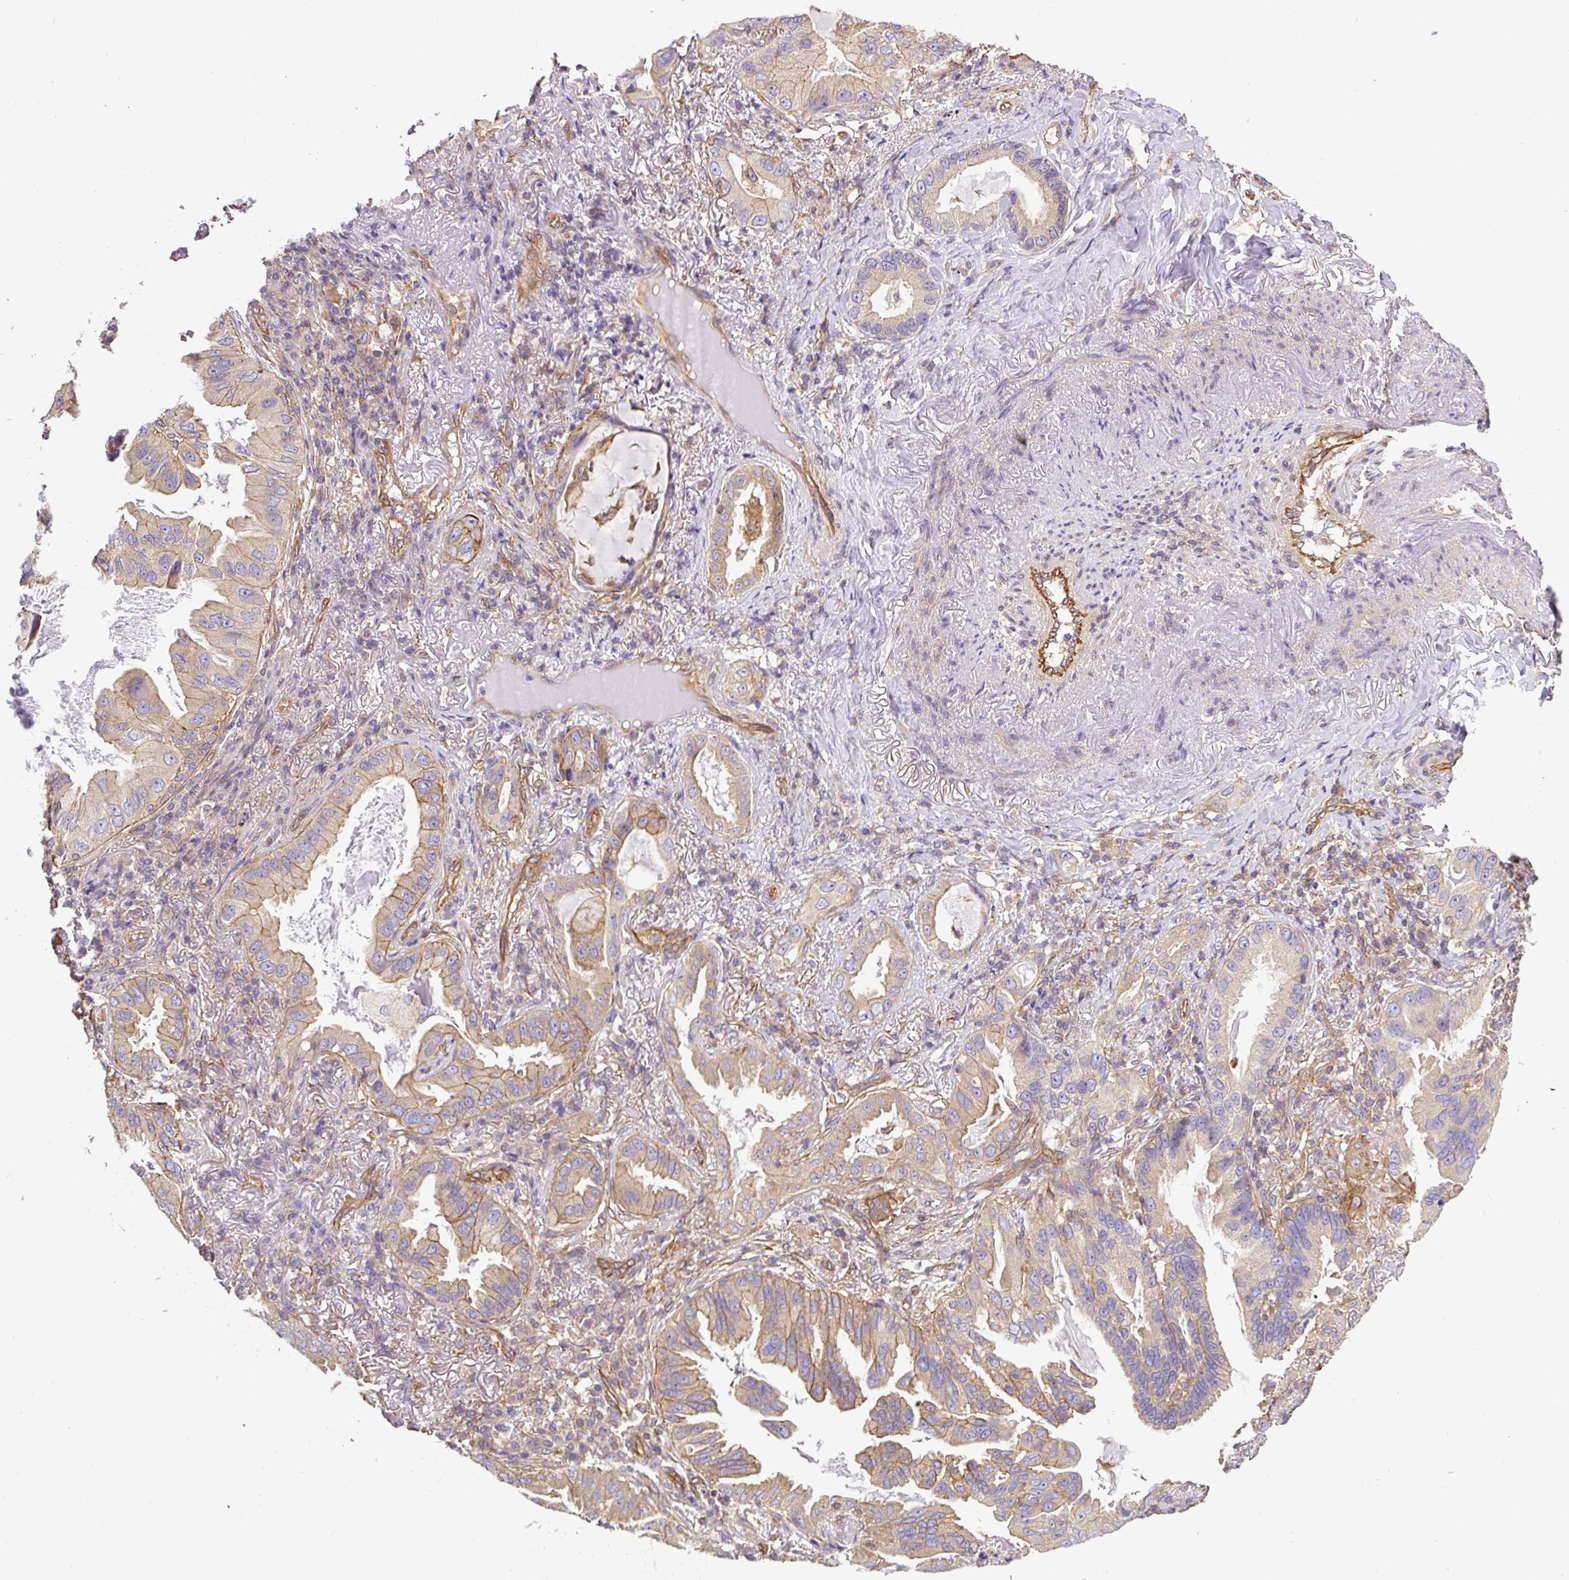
{"staining": {"intensity": "moderate", "quantity": "25%-75%", "location": "cytoplasmic/membranous"}, "tissue": "lung cancer", "cell_type": "Tumor cells", "image_type": "cancer", "snomed": [{"axis": "morphology", "description": "Adenocarcinoma, NOS"}, {"axis": "topography", "description": "Lung"}], "caption": "Protein staining of lung cancer tissue exhibits moderate cytoplasmic/membranous staining in approximately 25%-75% of tumor cells.", "gene": "DCTN1", "patient": {"sex": "female", "age": 69}}